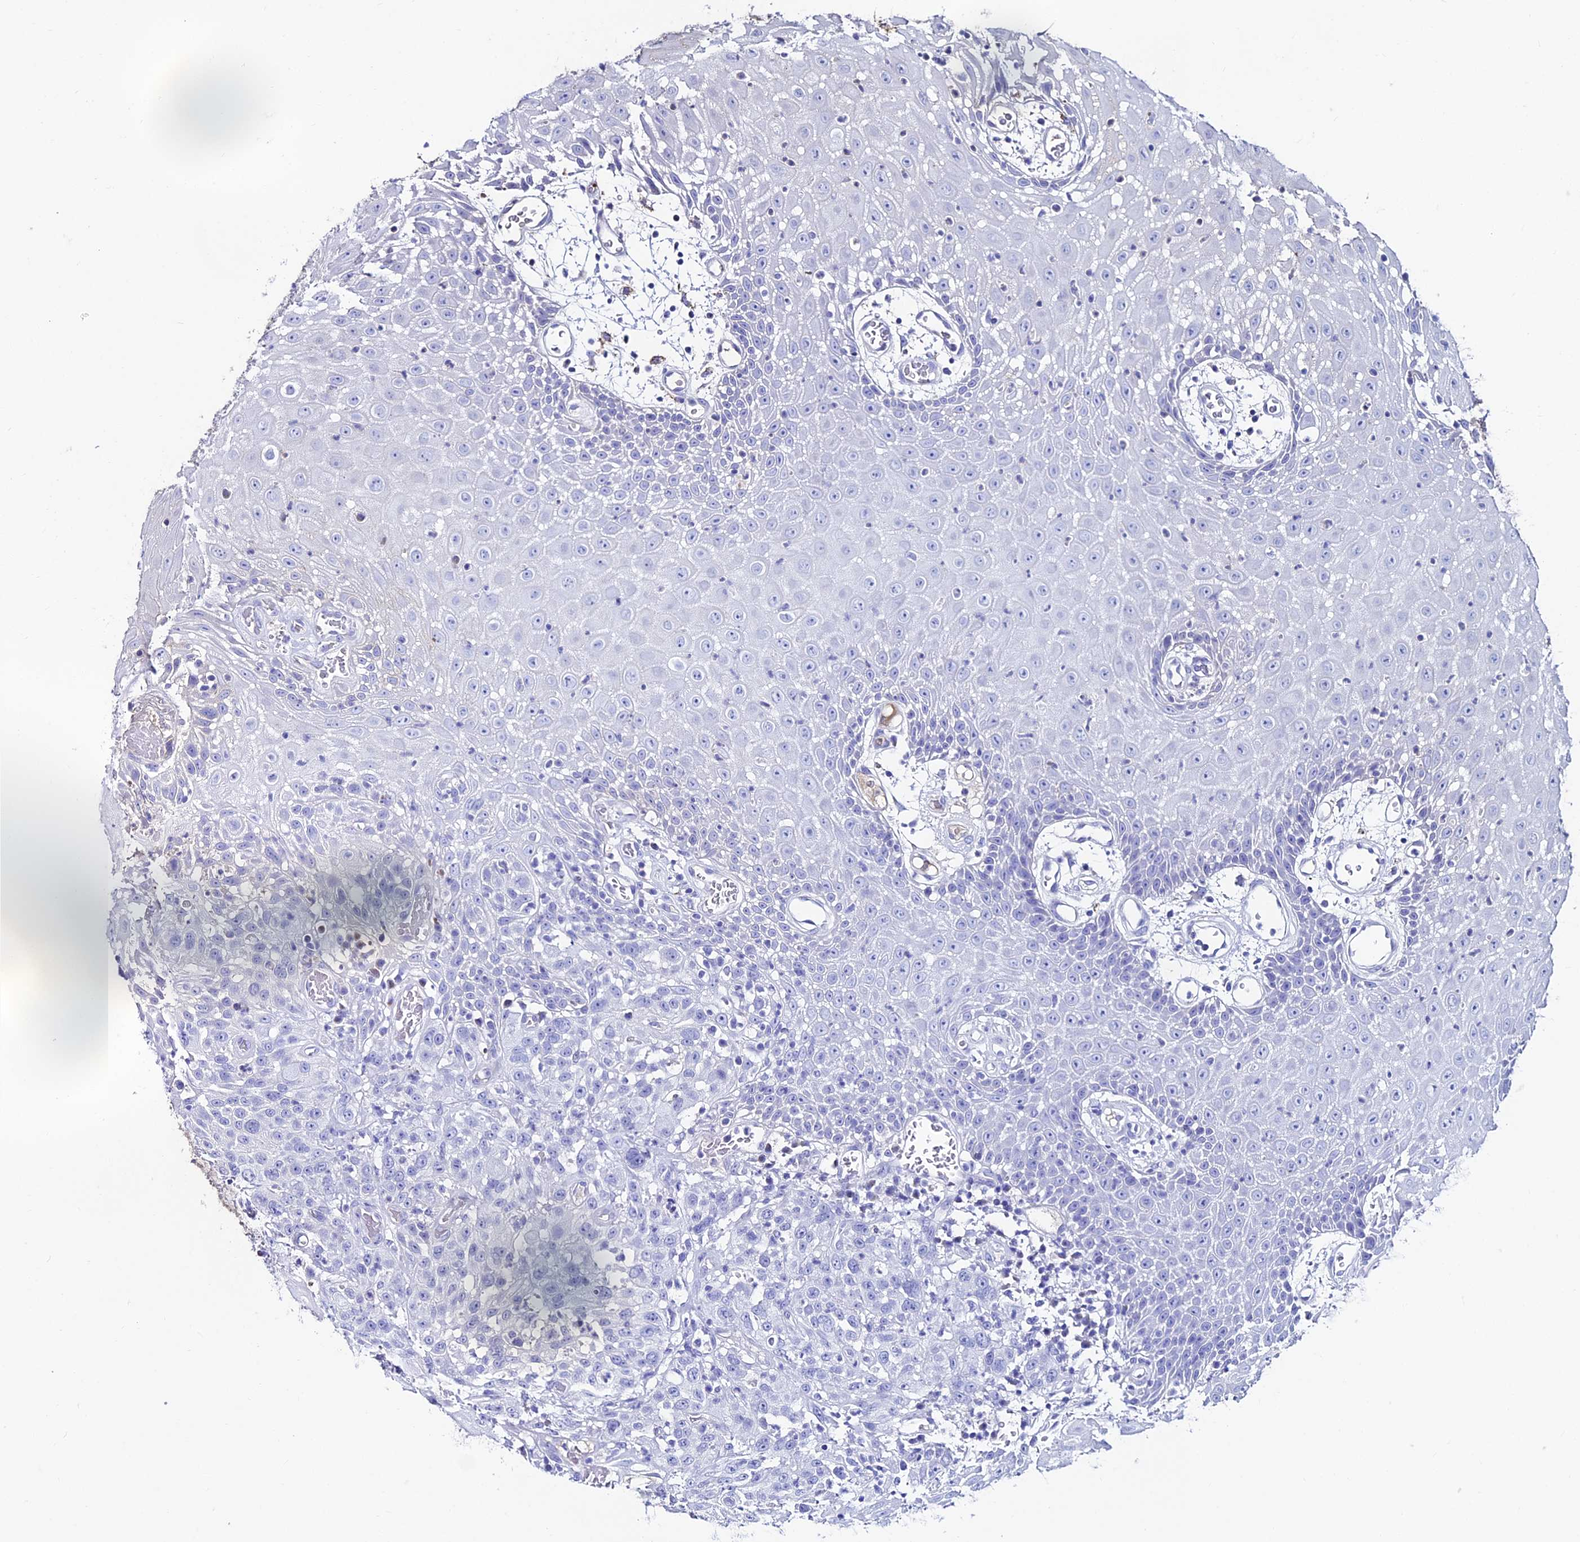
{"staining": {"intensity": "weak", "quantity": "<25%", "location": "cytoplasmic/membranous"}, "tissue": "oral mucosa", "cell_type": "Squamous epithelial cells", "image_type": "normal", "snomed": [{"axis": "morphology", "description": "Normal tissue, NOS"}, {"axis": "topography", "description": "Skeletal muscle"}, {"axis": "topography", "description": "Oral tissue"}, {"axis": "topography", "description": "Salivary gland"}, {"axis": "topography", "description": "Peripheral nerve tissue"}], "caption": "Micrograph shows no protein staining in squamous epithelial cells of unremarkable oral mucosa.", "gene": "SLC25A16", "patient": {"sex": "male", "age": 54}}